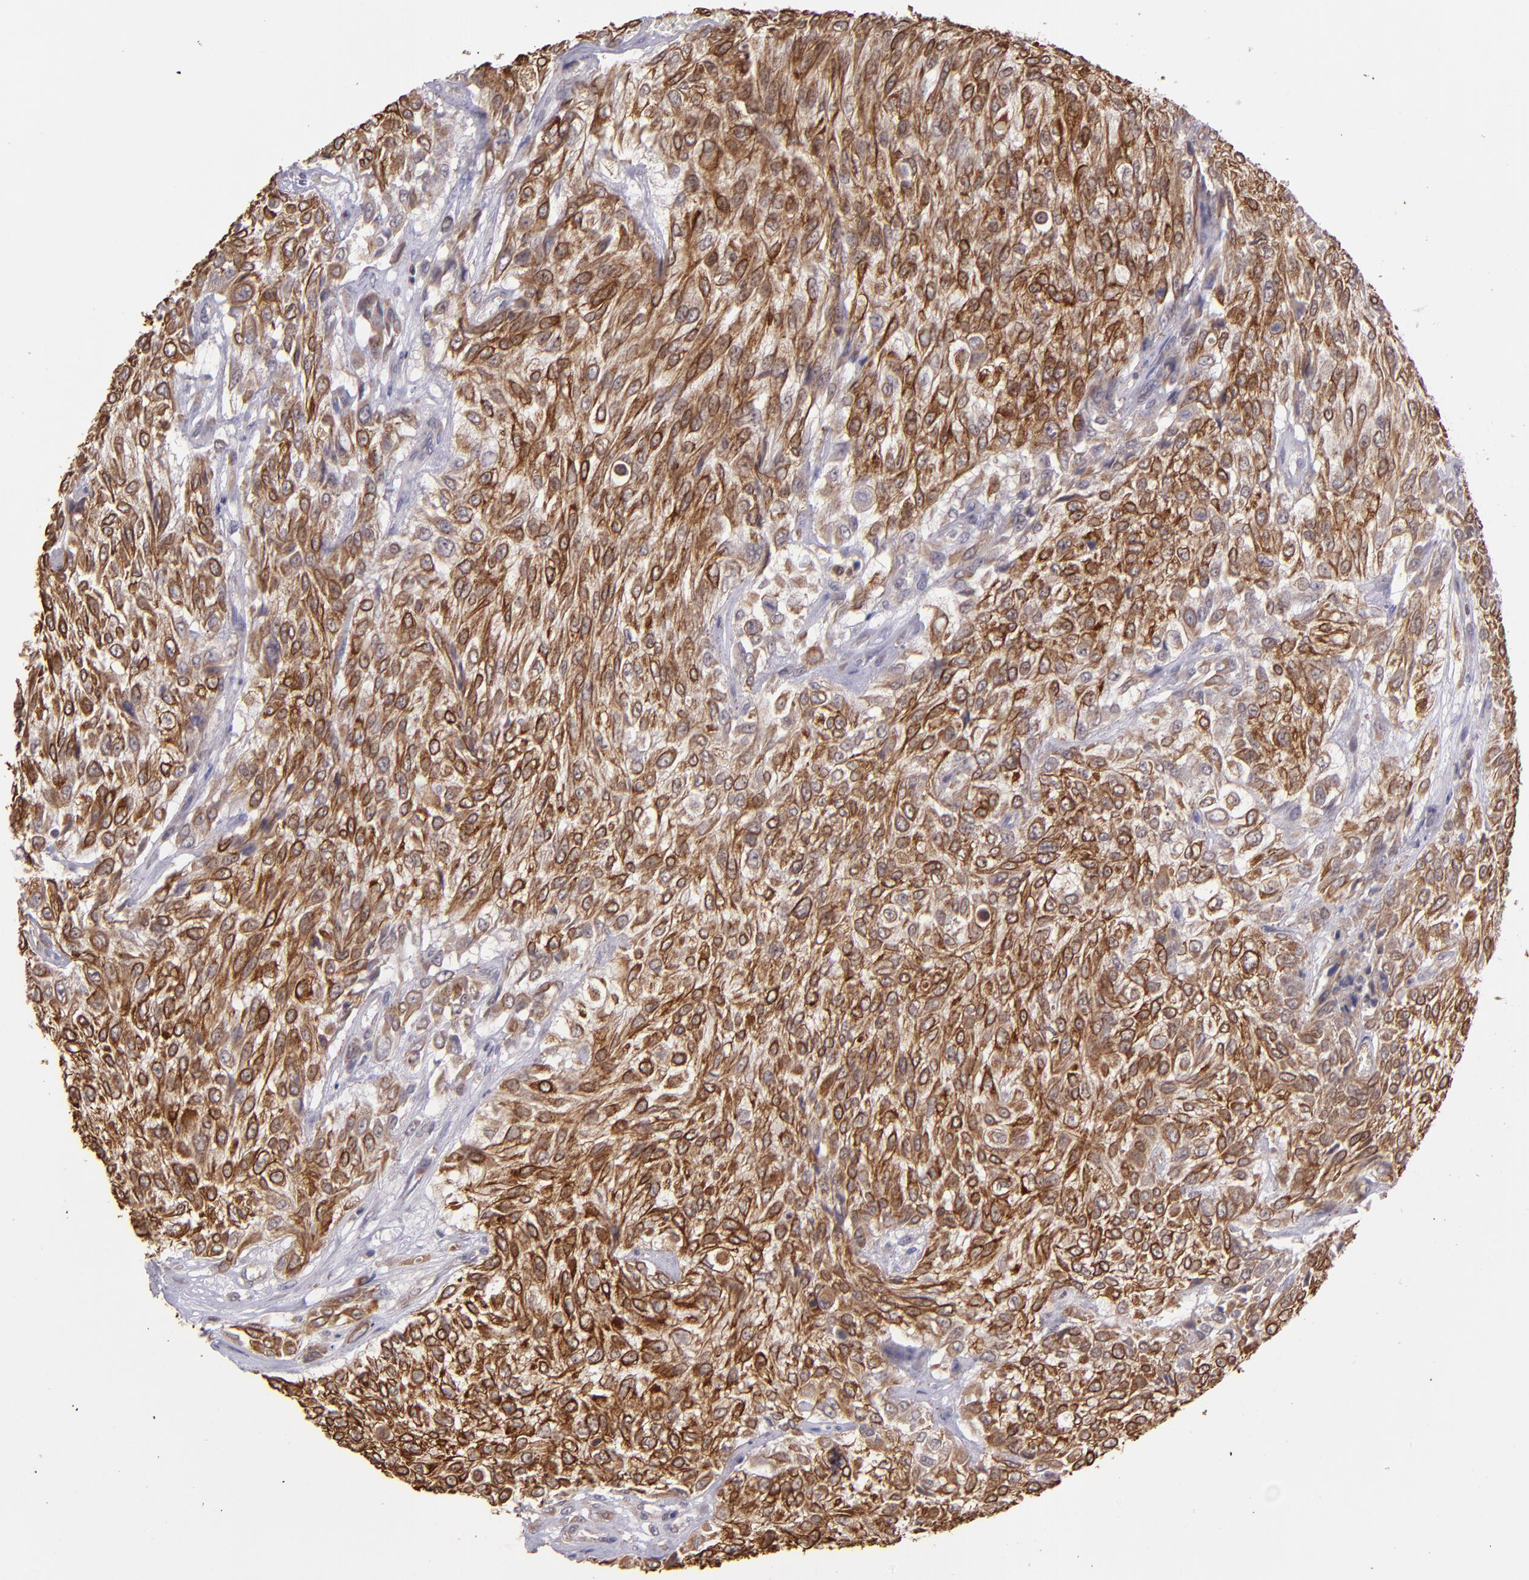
{"staining": {"intensity": "moderate", "quantity": ">75%", "location": "cytoplasmic/membranous"}, "tissue": "urothelial cancer", "cell_type": "Tumor cells", "image_type": "cancer", "snomed": [{"axis": "morphology", "description": "Urothelial carcinoma, High grade"}, {"axis": "topography", "description": "Urinary bladder"}], "caption": "Protein staining of urothelial cancer tissue shows moderate cytoplasmic/membranous staining in approximately >75% of tumor cells.", "gene": "ELF1", "patient": {"sex": "male", "age": 57}}